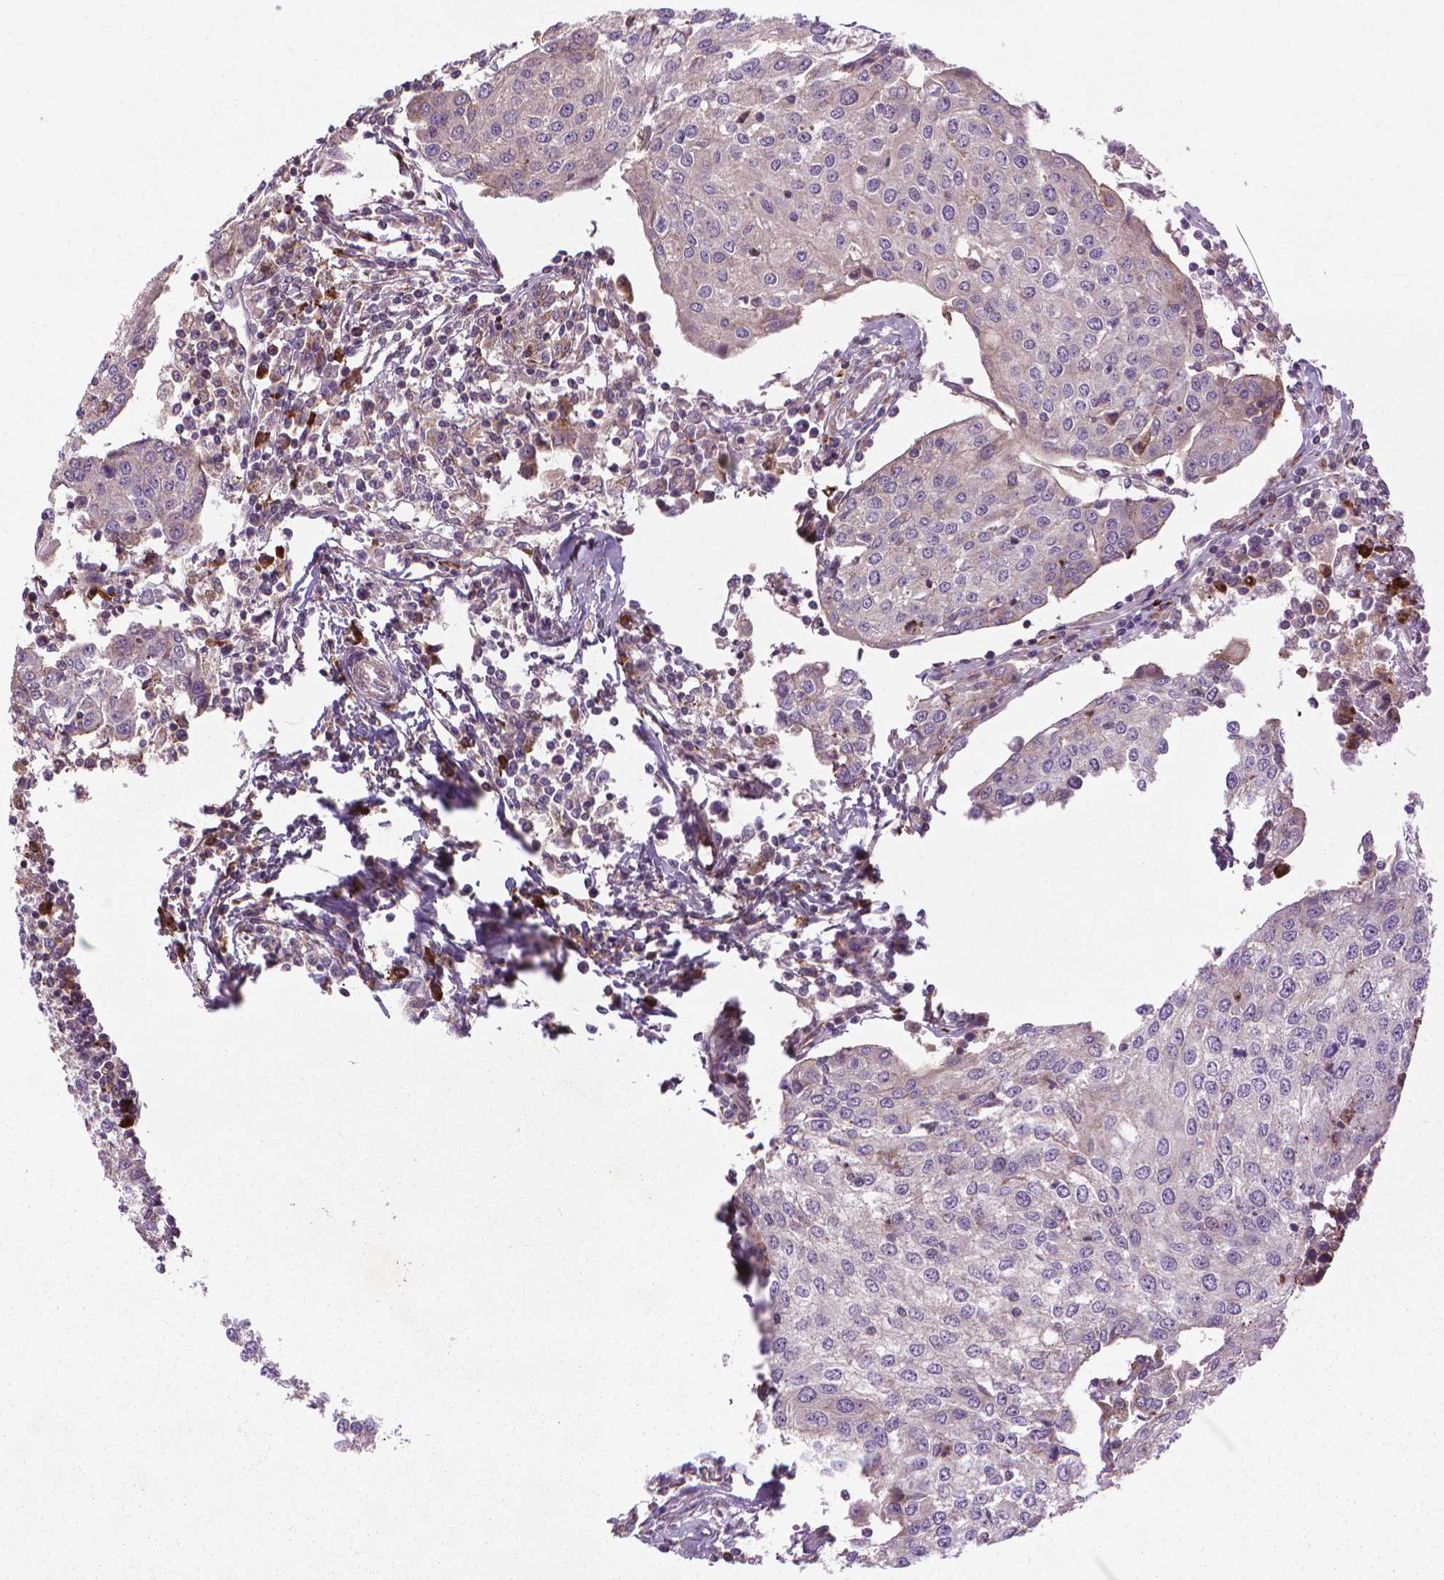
{"staining": {"intensity": "negative", "quantity": "none", "location": "none"}, "tissue": "urothelial cancer", "cell_type": "Tumor cells", "image_type": "cancer", "snomed": [{"axis": "morphology", "description": "Urothelial carcinoma, High grade"}, {"axis": "topography", "description": "Urinary bladder"}], "caption": "This is a histopathology image of immunohistochemistry staining of urothelial cancer, which shows no positivity in tumor cells.", "gene": "MYH14", "patient": {"sex": "female", "age": 85}}